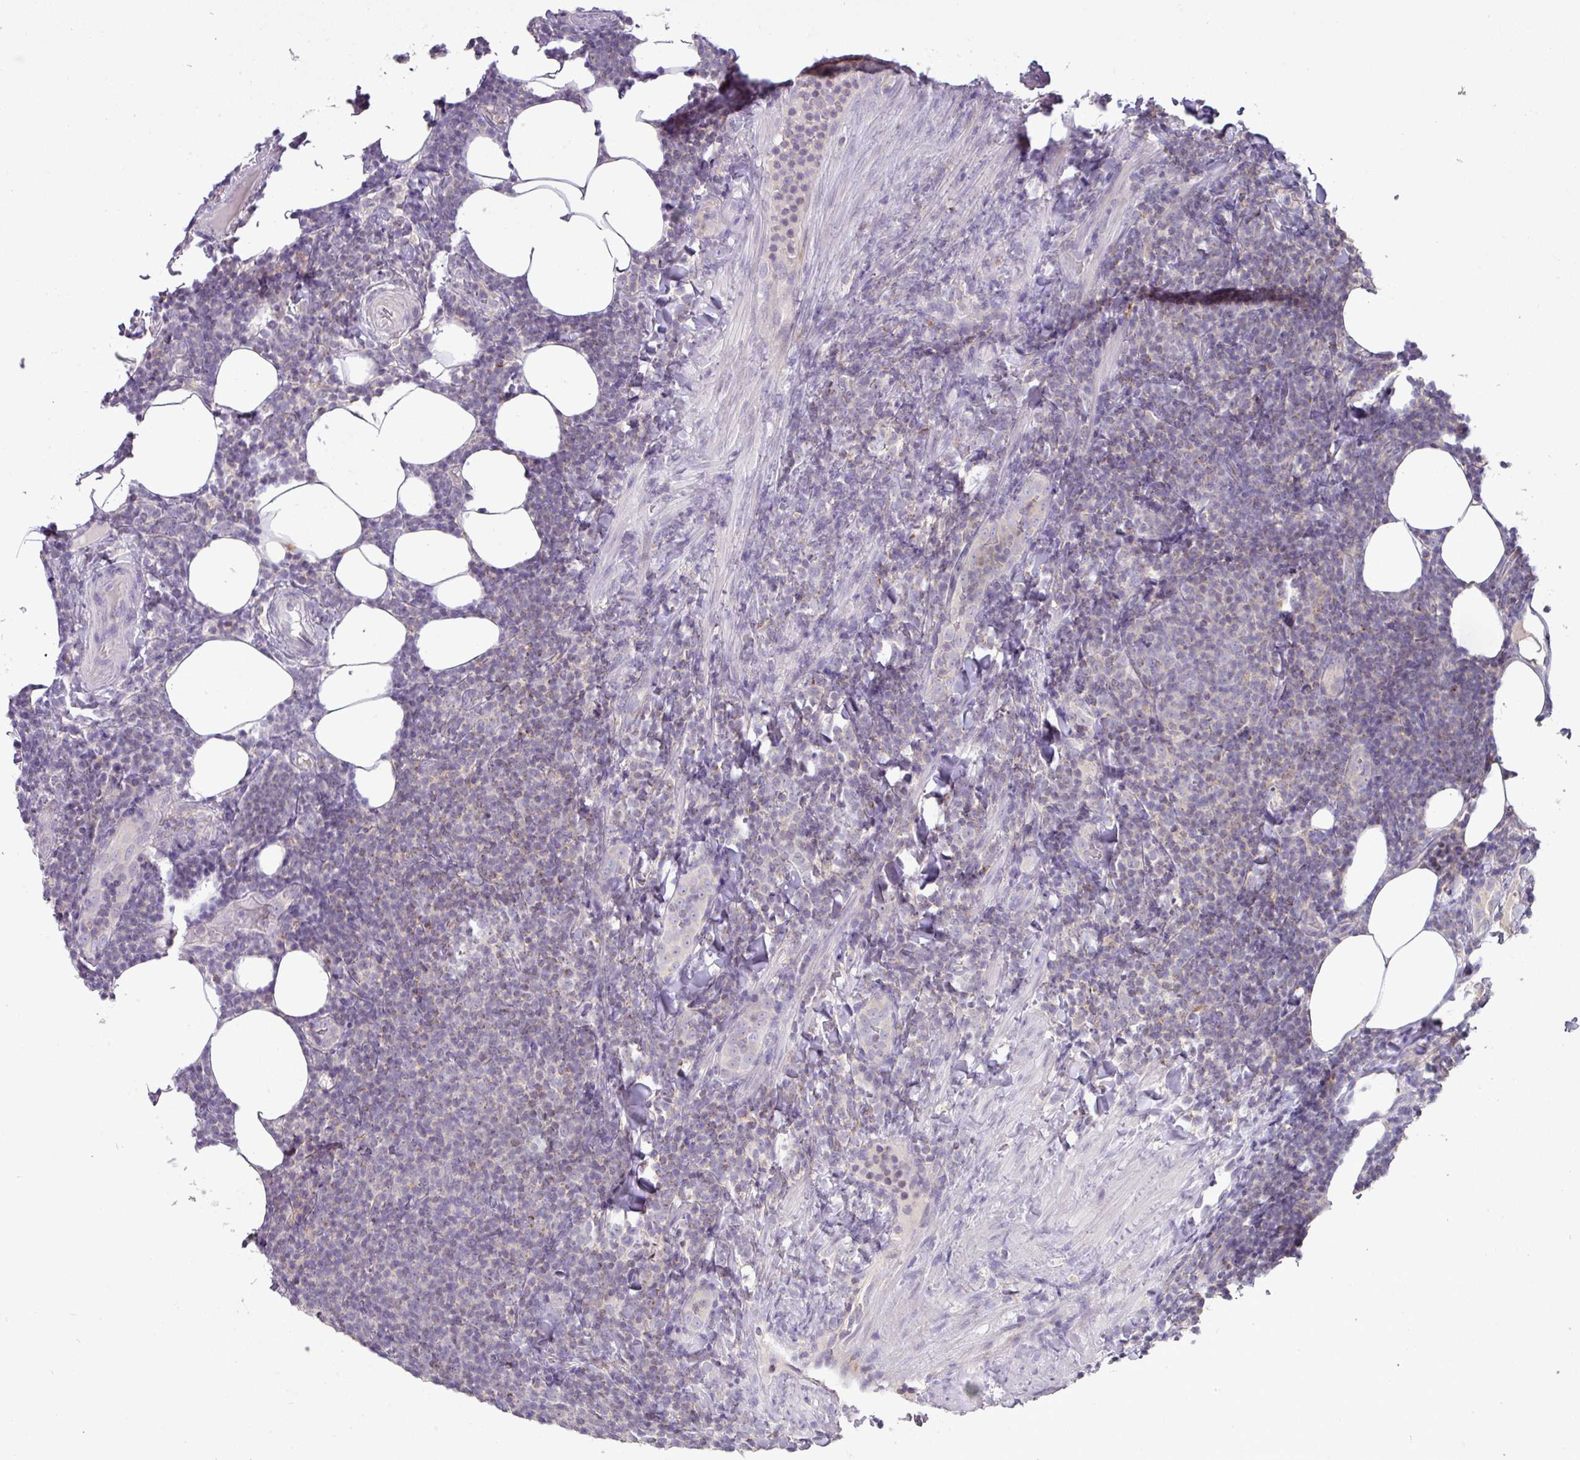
{"staining": {"intensity": "negative", "quantity": "none", "location": "none"}, "tissue": "lymphoma", "cell_type": "Tumor cells", "image_type": "cancer", "snomed": [{"axis": "morphology", "description": "Malignant lymphoma, non-Hodgkin's type, Low grade"}, {"axis": "topography", "description": "Lymph node"}], "caption": "The immunohistochemistry (IHC) histopathology image has no significant positivity in tumor cells of lymphoma tissue. The staining was performed using DAB to visualize the protein expression in brown, while the nuclei were stained in blue with hematoxylin (Magnification: 20x).", "gene": "TRAPPC1", "patient": {"sex": "male", "age": 66}}